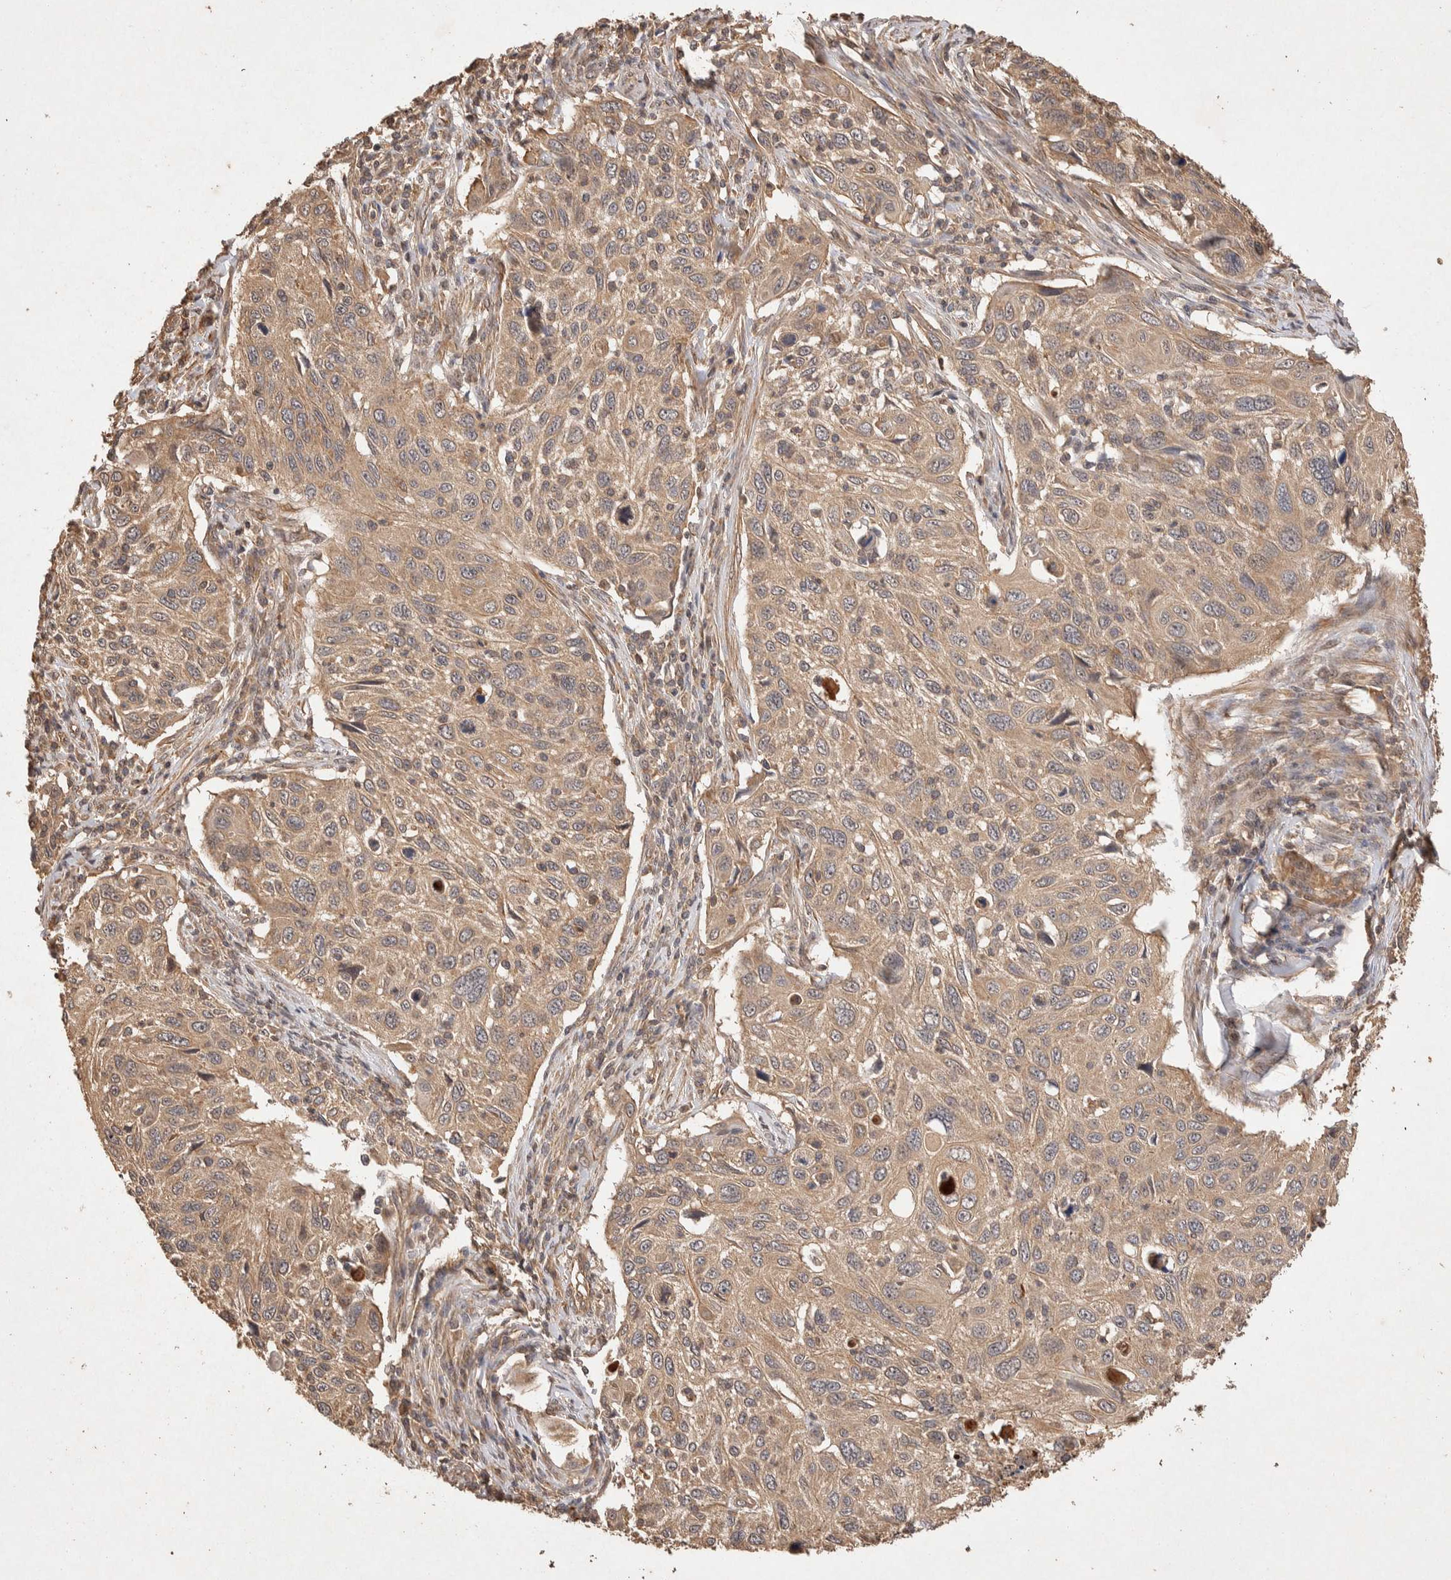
{"staining": {"intensity": "weak", "quantity": ">75%", "location": "cytoplasmic/membranous"}, "tissue": "cervical cancer", "cell_type": "Tumor cells", "image_type": "cancer", "snomed": [{"axis": "morphology", "description": "Squamous cell carcinoma, NOS"}, {"axis": "topography", "description": "Cervix"}], "caption": "Cervical cancer (squamous cell carcinoma) stained with immunohistochemistry displays weak cytoplasmic/membranous expression in about >75% of tumor cells. Nuclei are stained in blue.", "gene": "NSMAF", "patient": {"sex": "female", "age": 70}}